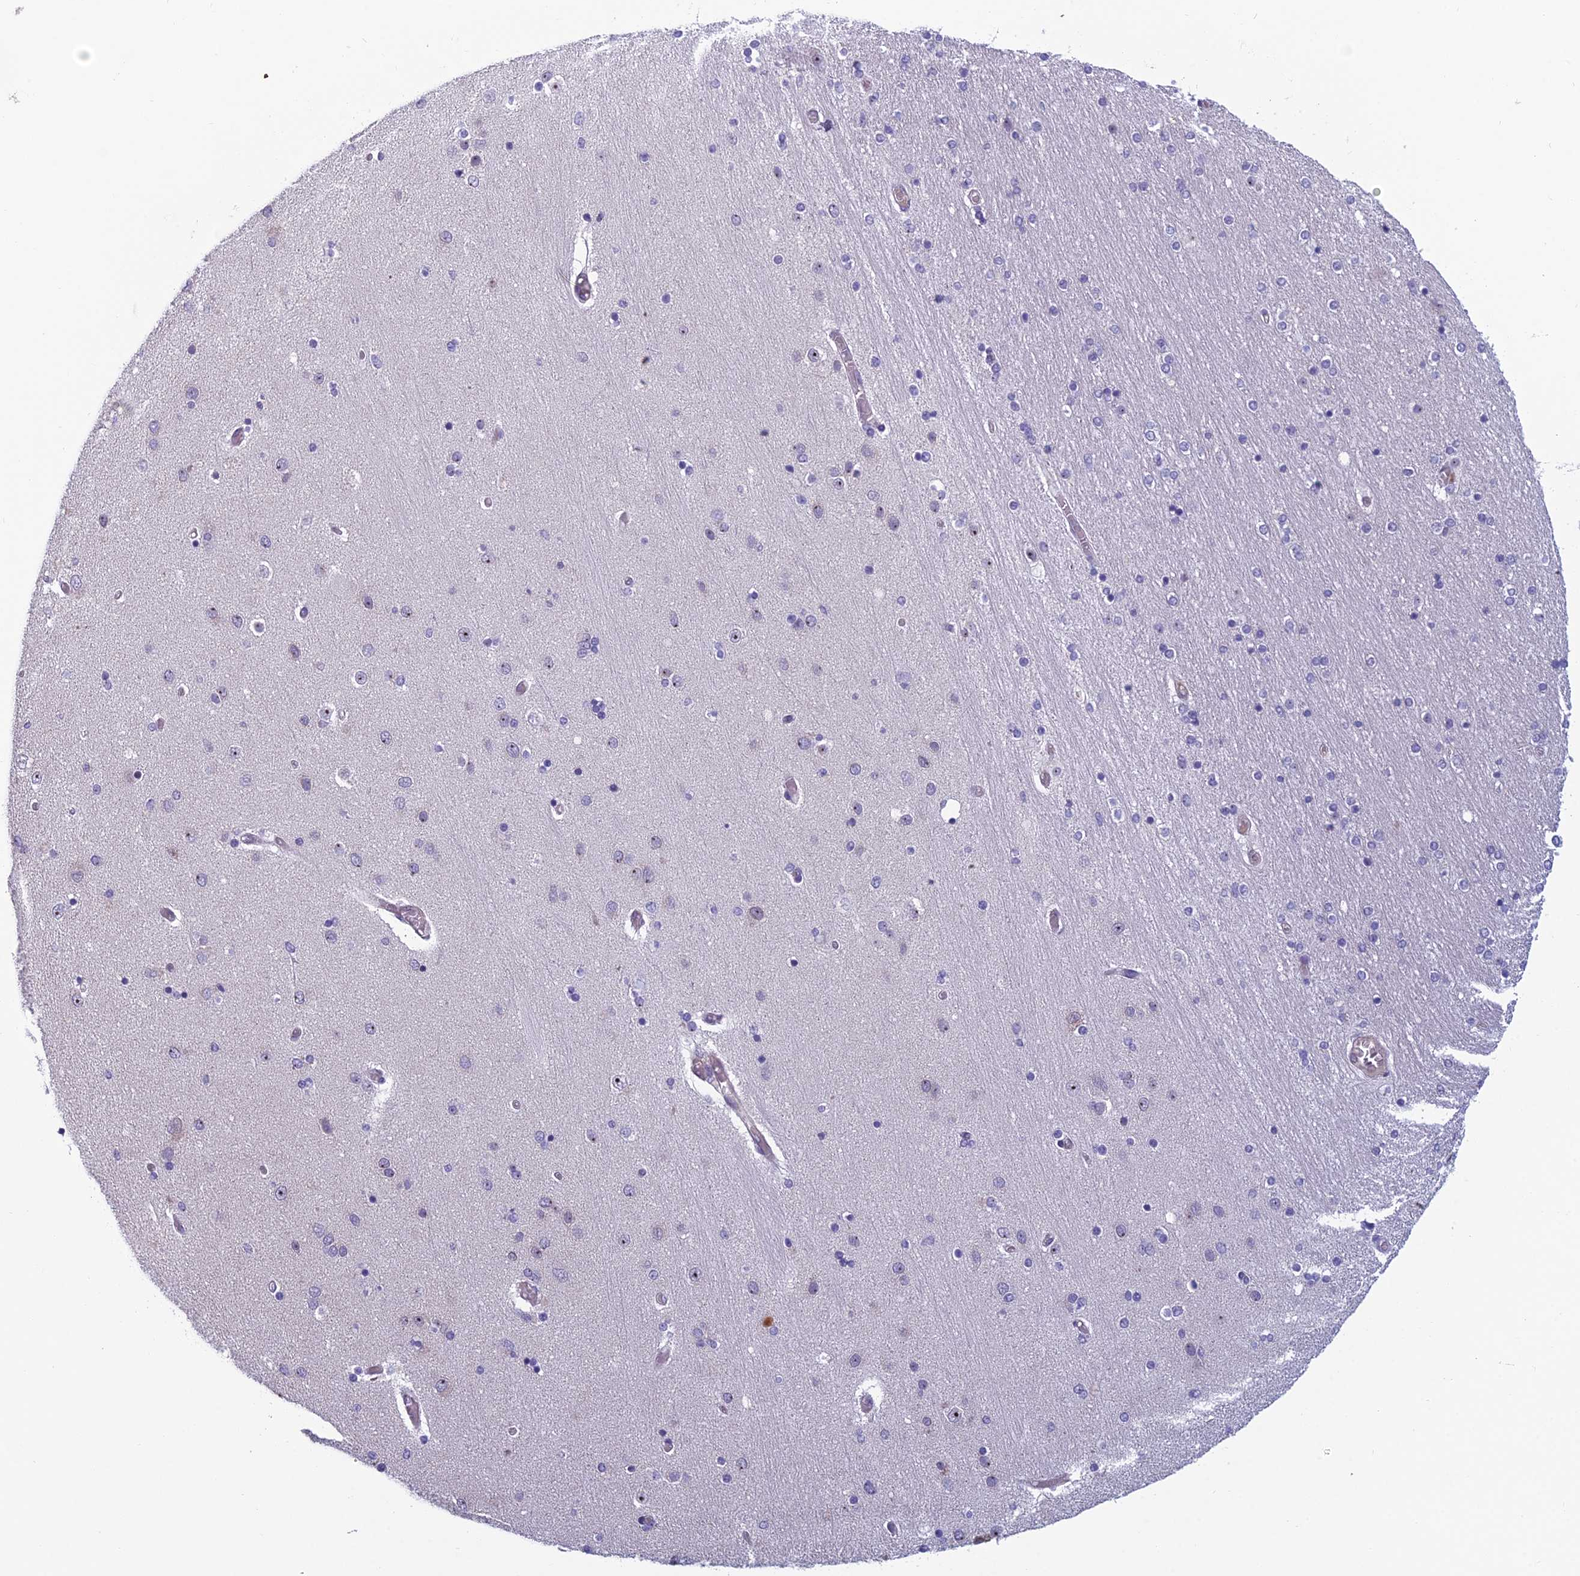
{"staining": {"intensity": "weak", "quantity": "<25%", "location": "nuclear"}, "tissue": "hippocampus", "cell_type": "Glial cells", "image_type": "normal", "snomed": [{"axis": "morphology", "description": "Normal tissue, NOS"}, {"axis": "topography", "description": "Hippocampus"}], "caption": "Hippocampus stained for a protein using IHC displays no staining glial cells.", "gene": "NOC2L", "patient": {"sex": "female", "age": 54}}